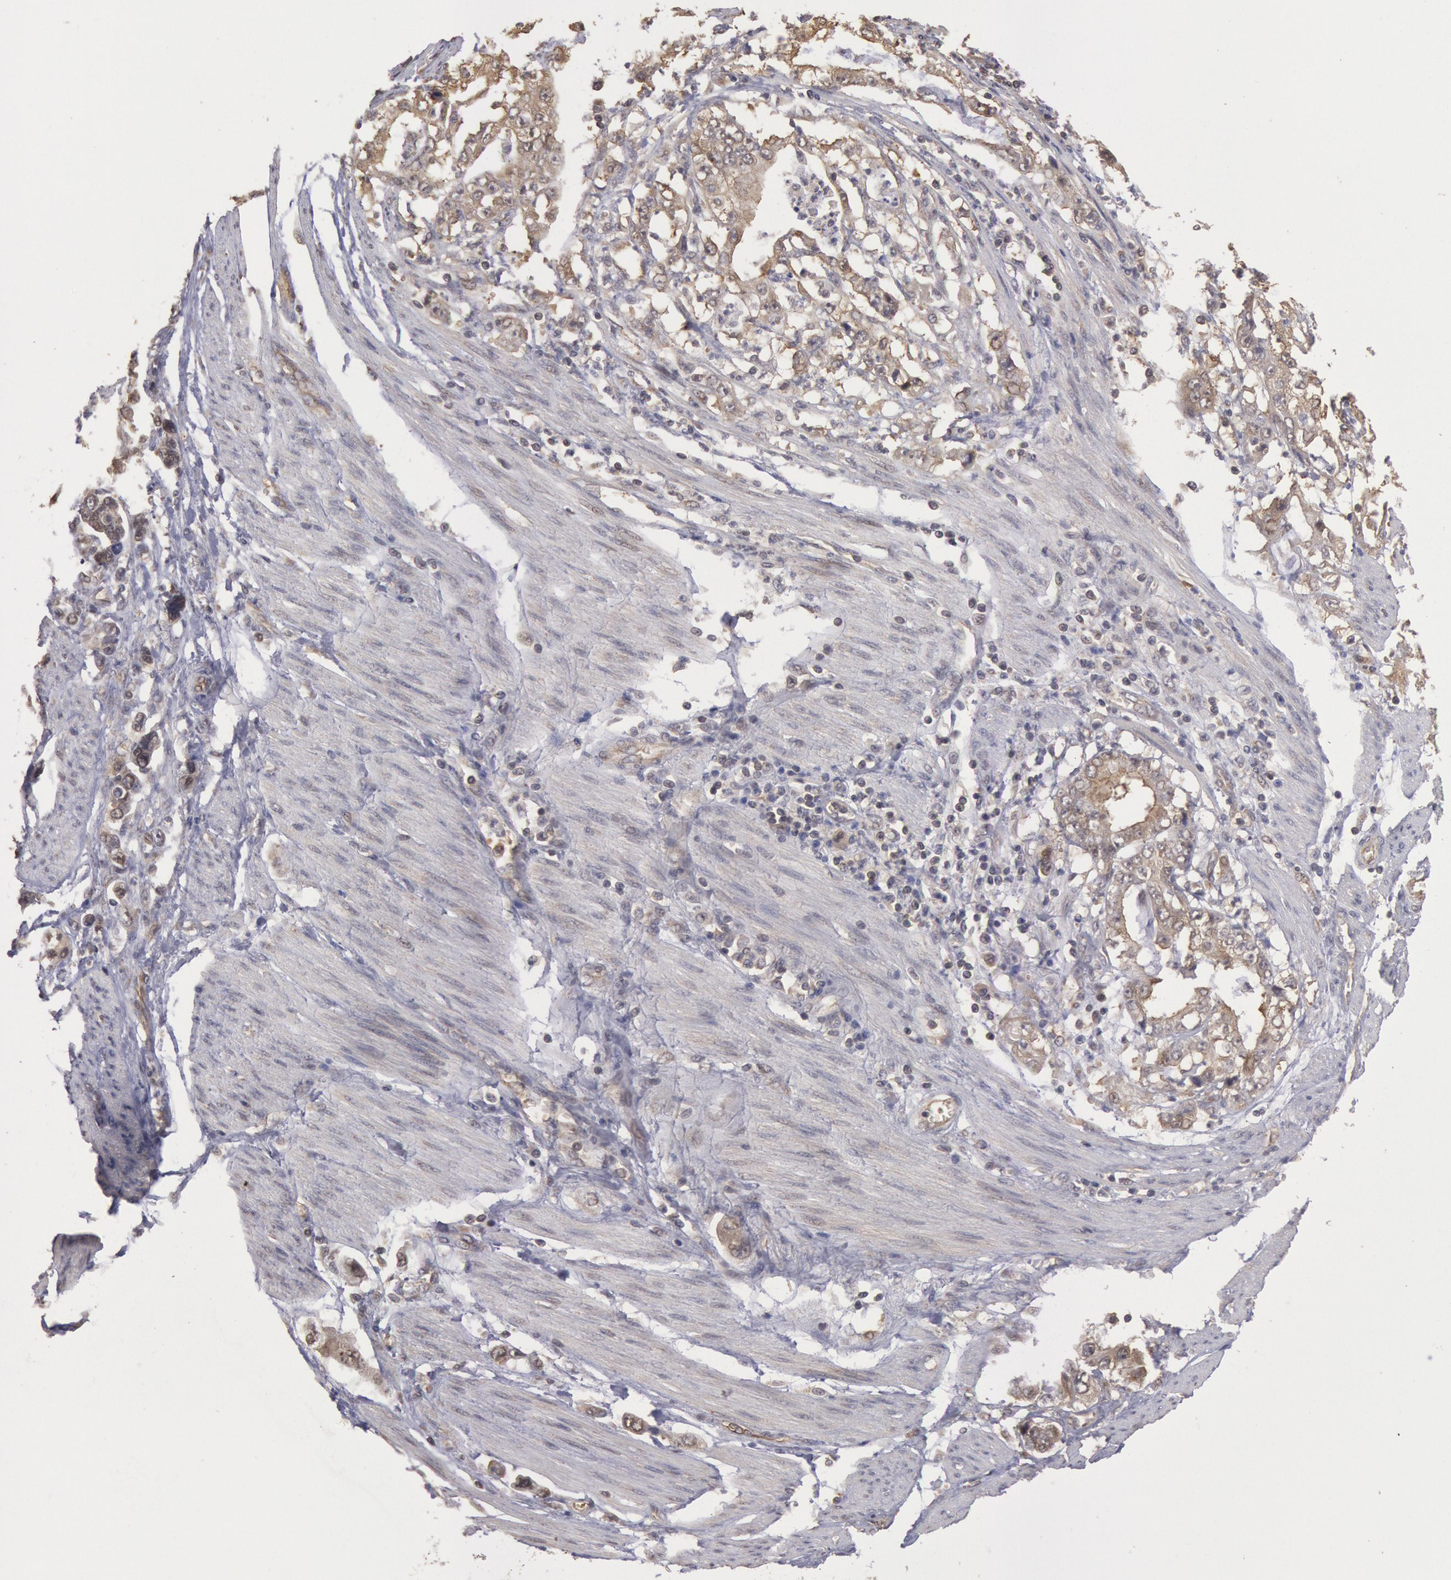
{"staining": {"intensity": "weak", "quantity": "25%-75%", "location": "cytoplasmic/membranous"}, "tissue": "stomach cancer", "cell_type": "Tumor cells", "image_type": "cancer", "snomed": [{"axis": "morphology", "description": "Adenocarcinoma, NOS"}, {"axis": "topography", "description": "Pancreas"}, {"axis": "topography", "description": "Stomach, upper"}], "caption": "Immunohistochemistry micrograph of neoplastic tissue: stomach cancer stained using immunohistochemistry (IHC) reveals low levels of weak protein expression localized specifically in the cytoplasmic/membranous of tumor cells, appearing as a cytoplasmic/membranous brown color.", "gene": "USP14", "patient": {"sex": "male", "age": 77}}